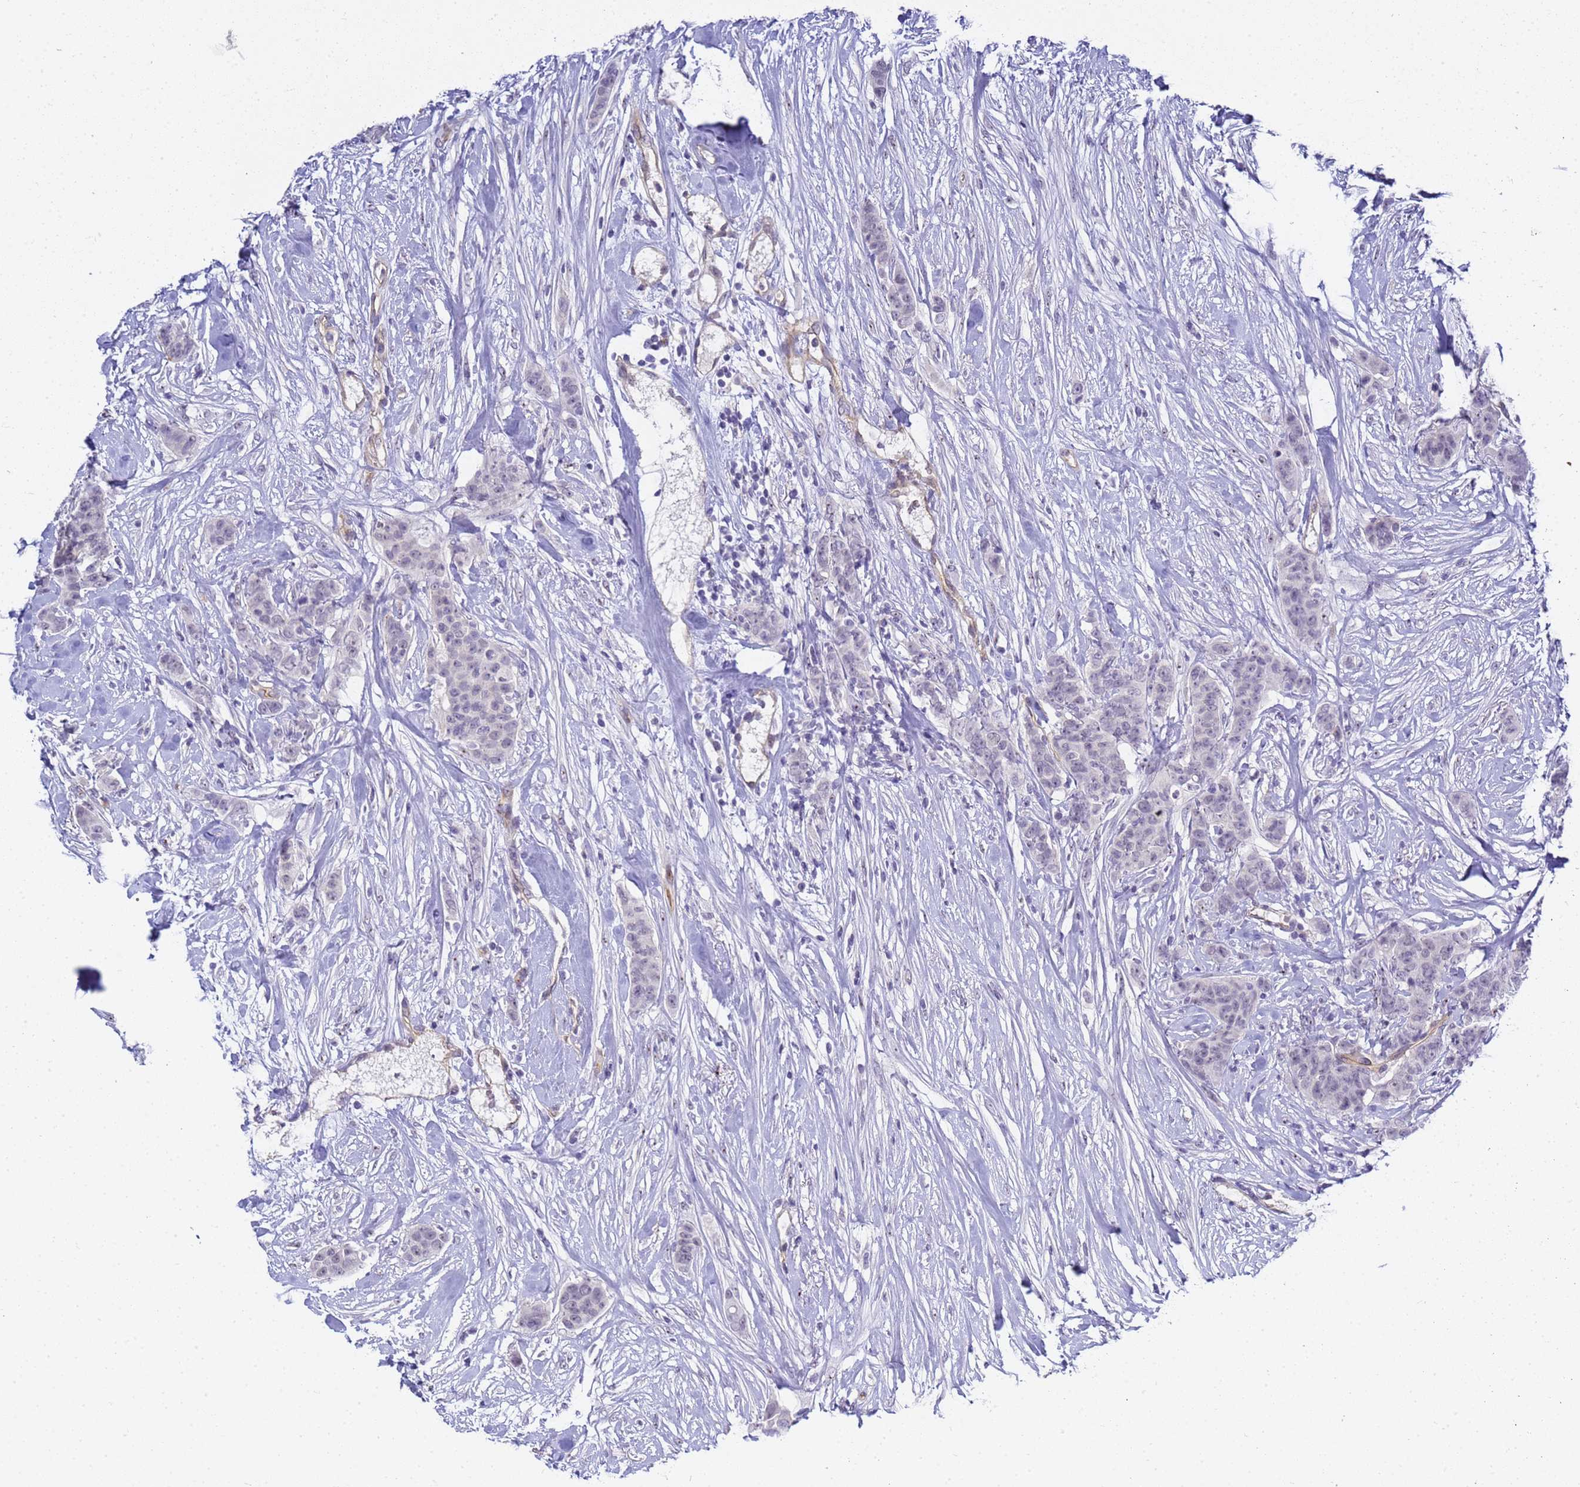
{"staining": {"intensity": "negative", "quantity": "none", "location": "none"}, "tissue": "breast cancer", "cell_type": "Tumor cells", "image_type": "cancer", "snomed": [{"axis": "morphology", "description": "Duct carcinoma"}, {"axis": "topography", "description": "Breast"}], "caption": "Tumor cells are negative for brown protein staining in breast invasive ductal carcinoma.", "gene": "GON4L", "patient": {"sex": "female", "age": 40}}